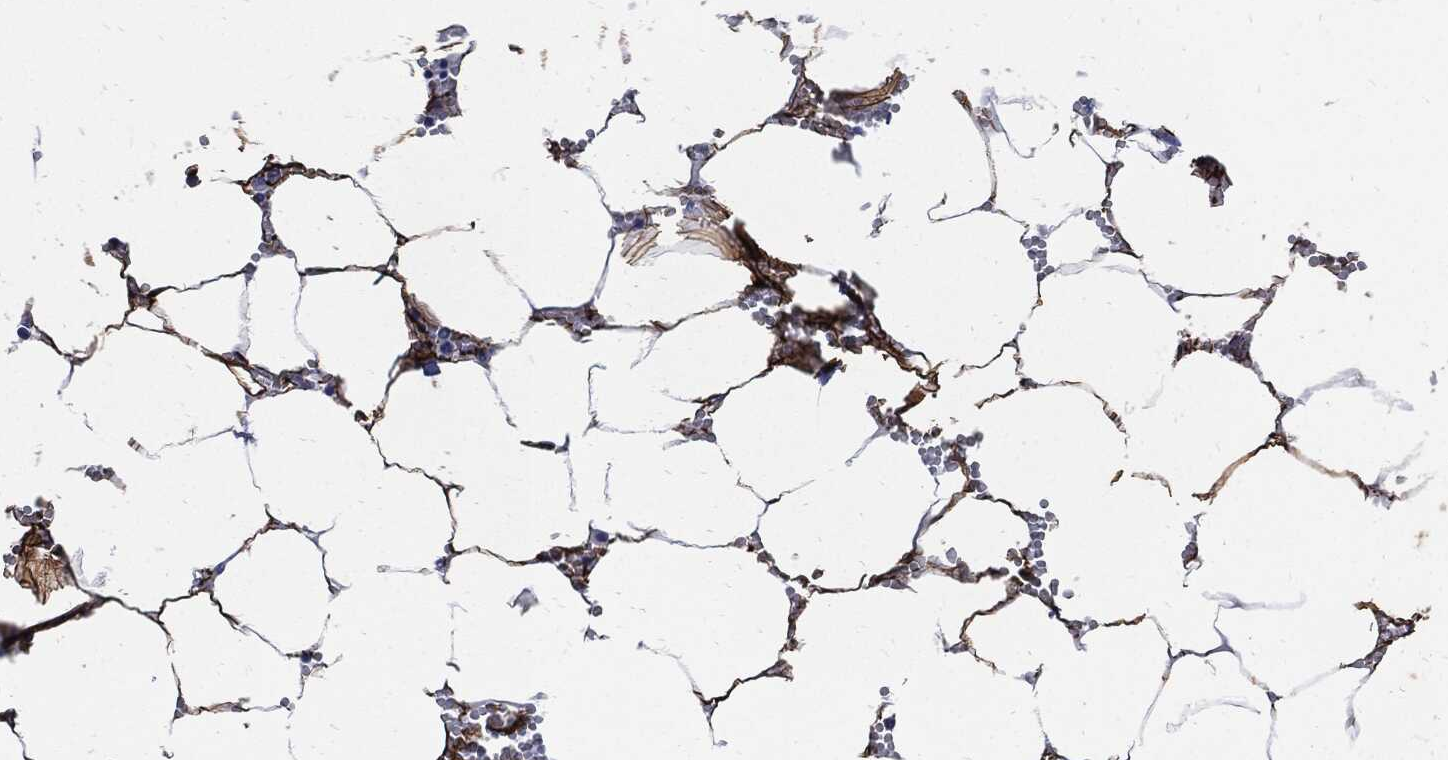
{"staining": {"intensity": "negative", "quantity": "none", "location": "none"}, "tissue": "bone marrow", "cell_type": "Hematopoietic cells", "image_type": "normal", "snomed": [{"axis": "morphology", "description": "Normal tissue, NOS"}, {"axis": "topography", "description": "Bone marrow"}], "caption": "High power microscopy histopathology image of an IHC image of normal bone marrow, revealing no significant staining in hematopoietic cells.", "gene": "FBN1", "patient": {"sex": "female", "age": 64}}